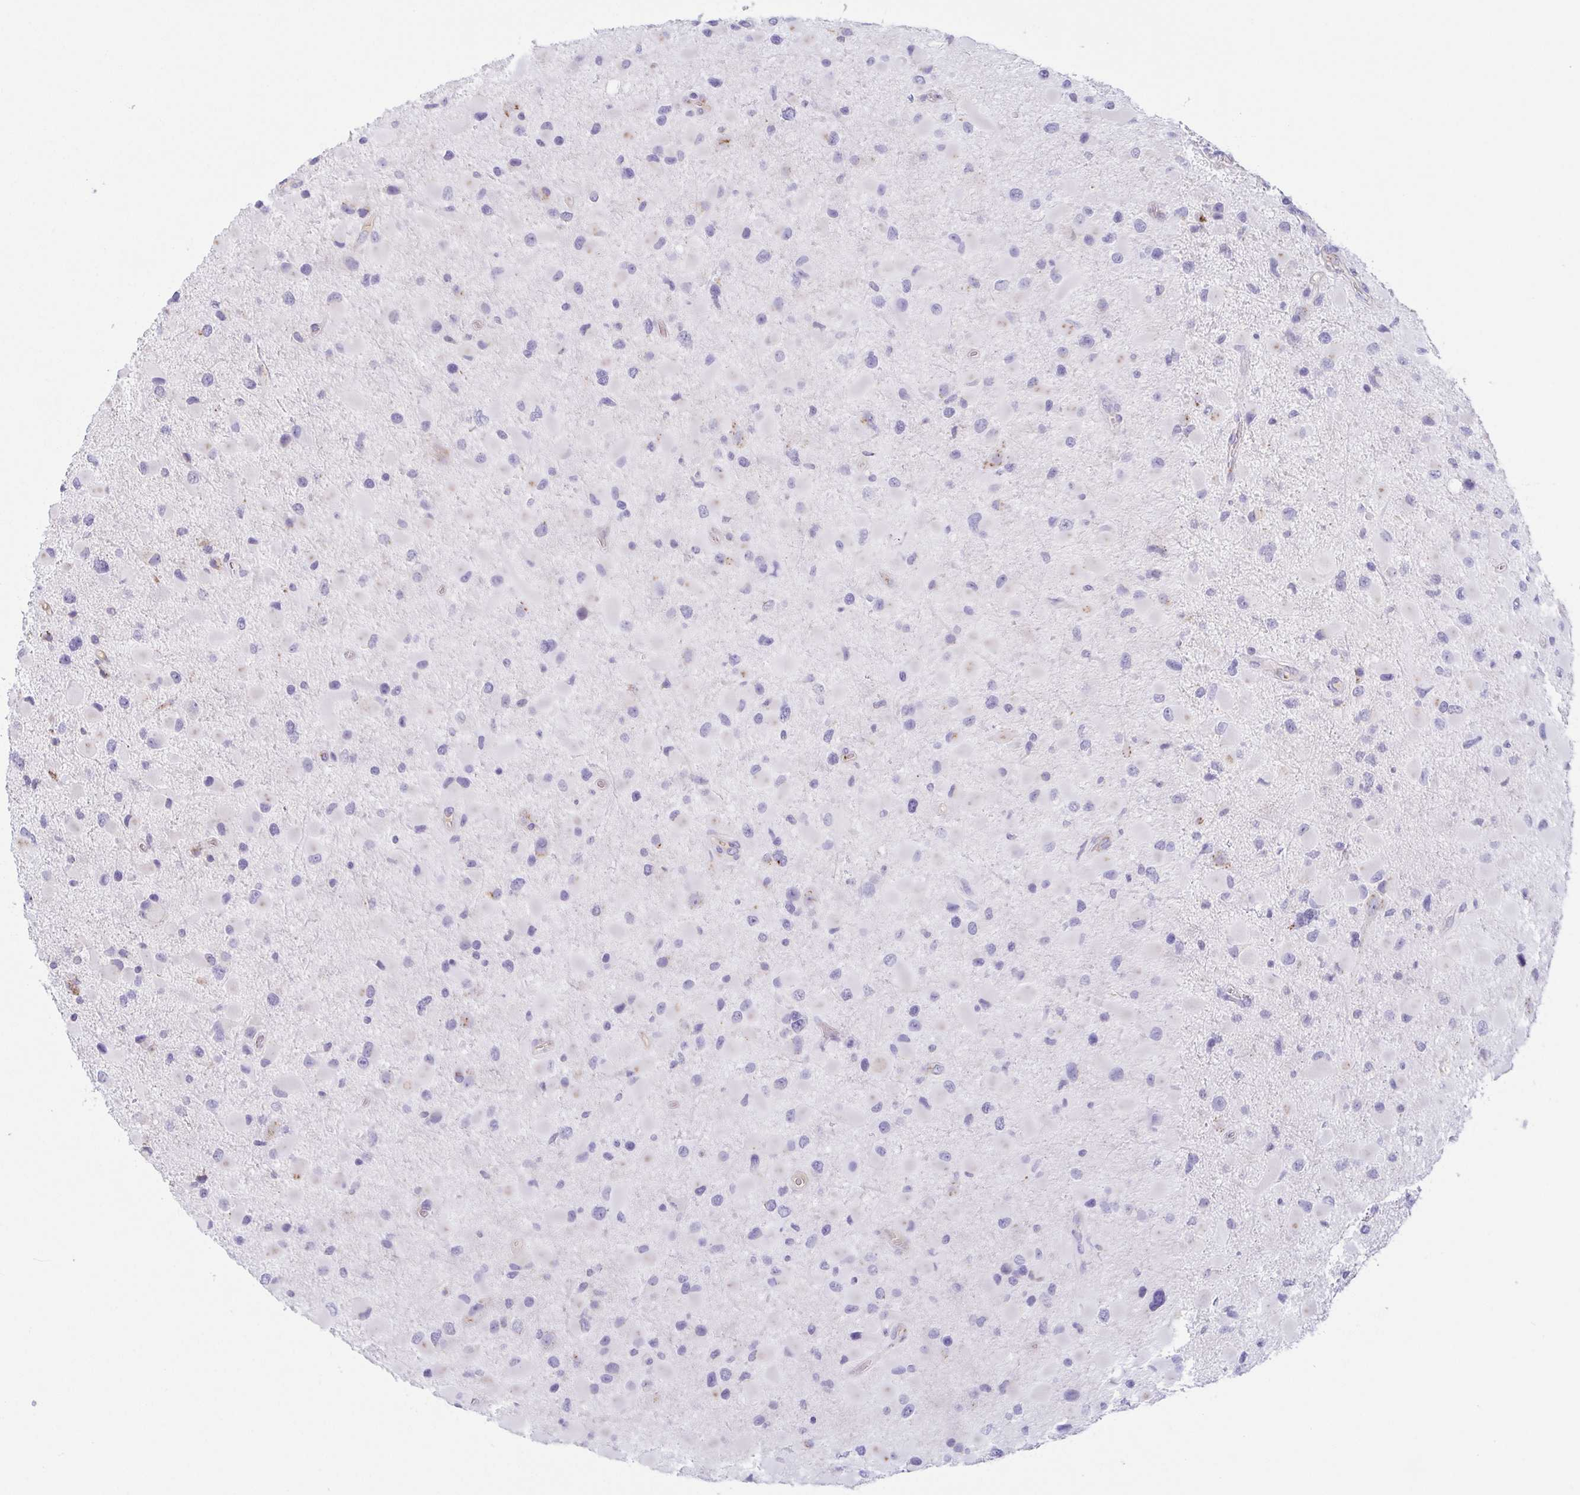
{"staining": {"intensity": "negative", "quantity": "none", "location": "none"}, "tissue": "glioma", "cell_type": "Tumor cells", "image_type": "cancer", "snomed": [{"axis": "morphology", "description": "Glioma, malignant, Low grade"}, {"axis": "topography", "description": "Brain"}], "caption": "There is no significant expression in tumor cells of glioma.", "gene": "LDLRAD1", "patient": {"sex": "female", "age": 32}}